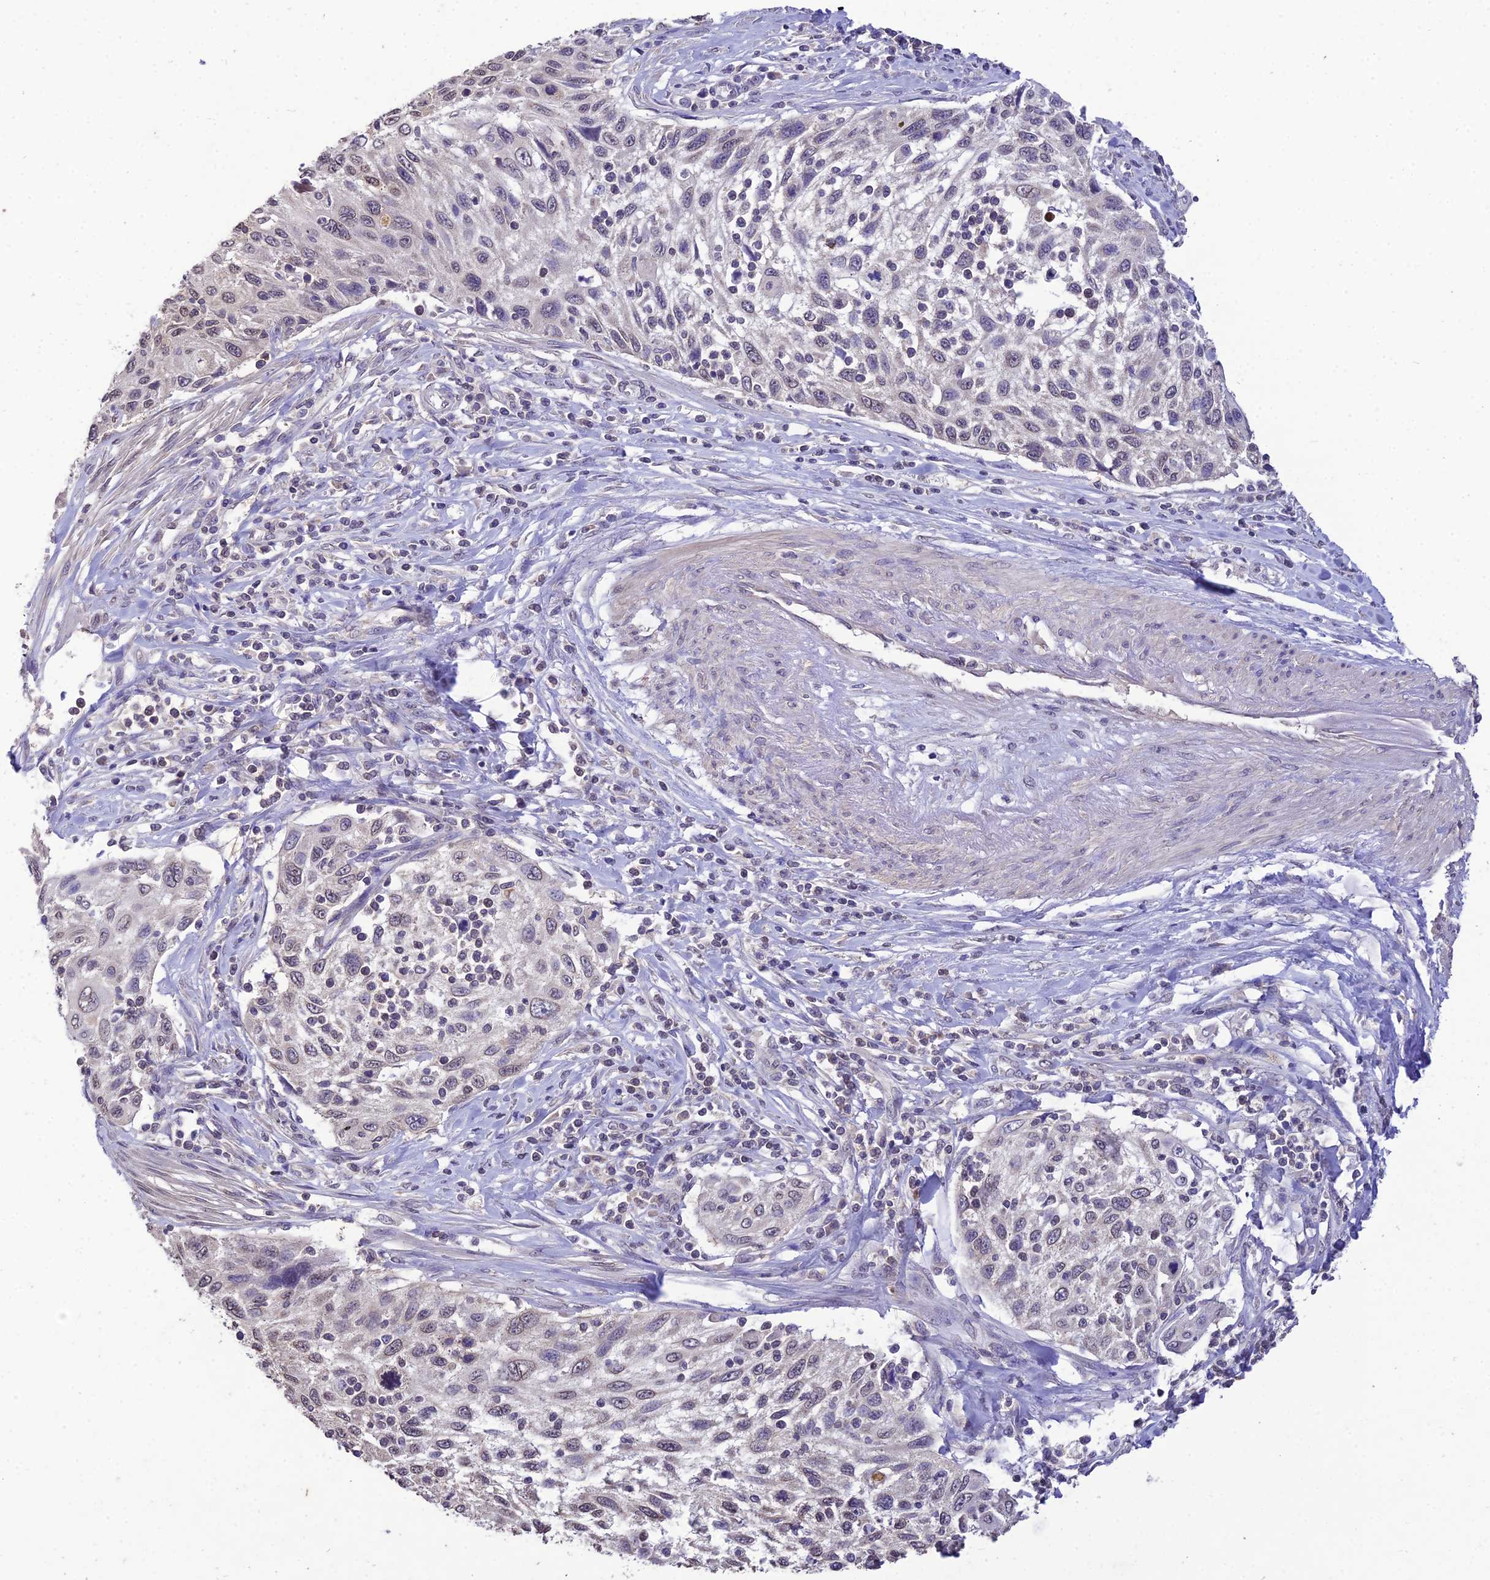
{"staining": {"intensity": "negative", "quantity": "none", "location": "none"}, "tissue": "cervical cancer", "cell_type": "Tumor cells", "image_type": "cancer", "snomed": [{"axis": "morphology", "description": "Squamous cell carcinoma, NOS"}, {"axis": "topography", "description": "Cervix"}], "caption": "Immunohistochemistry image of neoplastic tissue: cervical cancer (squamous cell carcinoma) stained with DAB demonstrates no significant protein positivity in tumor cells.", "gene": "PGK1", "patient": {"sex": "female", "age": 70}}